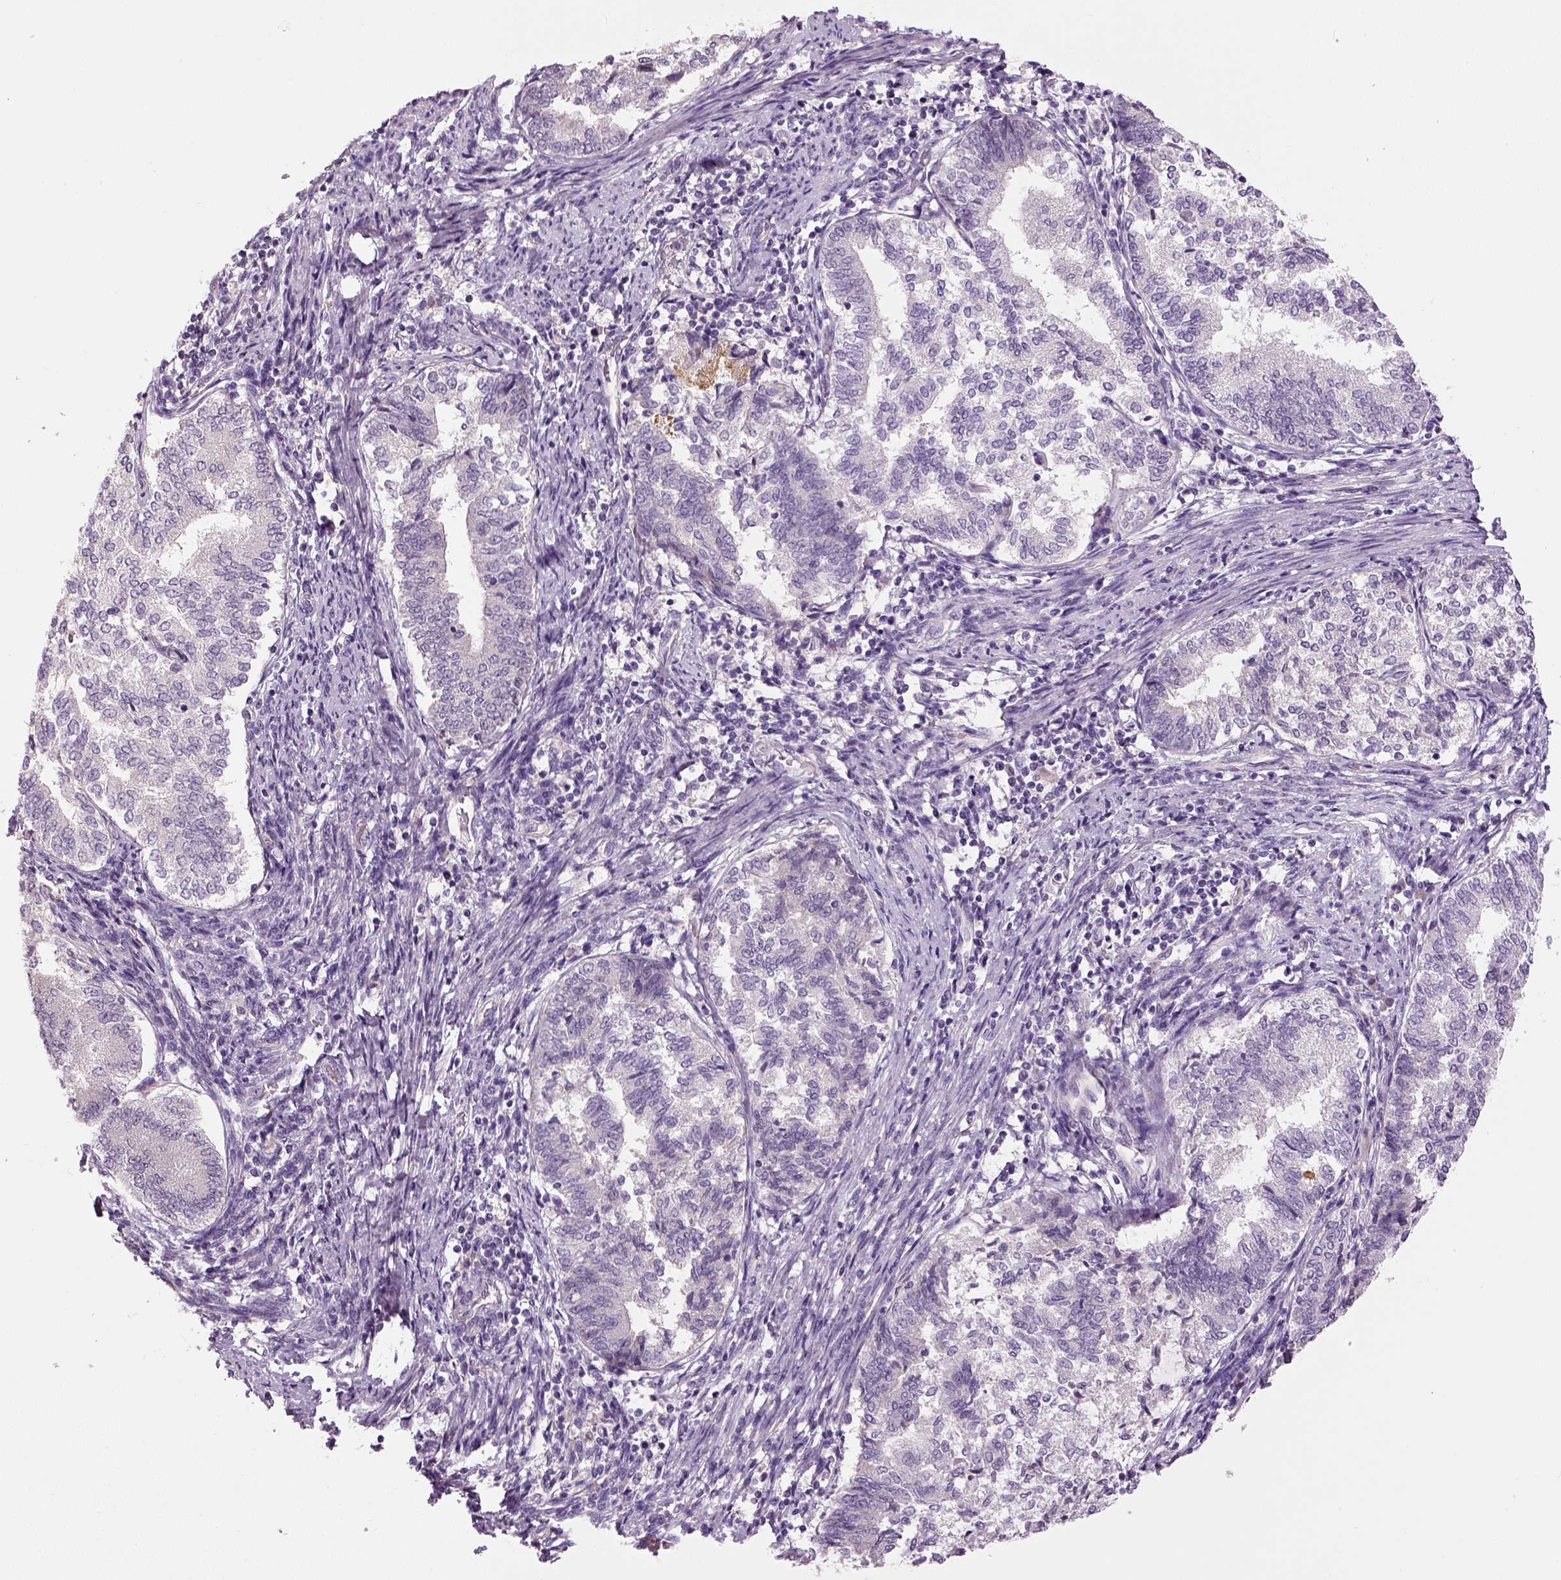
{"staining": {"intensity": "negative", "quantity": "none", "location": "none"}, "tissue": "endometrial cancer", "cell_type": "Tumor cells", "image_type": "cancer", "snomed": [{"axis": "morphology", "description": "Adenocarcinoma, NOS"}, {"axis": "topography", "description": "Endometrium"}], "caption": "Tumor cells show no significant protein staining in endometrial cancer.", "gene": "NECAB1", "patient": {"sex": "female", "age": 65}}